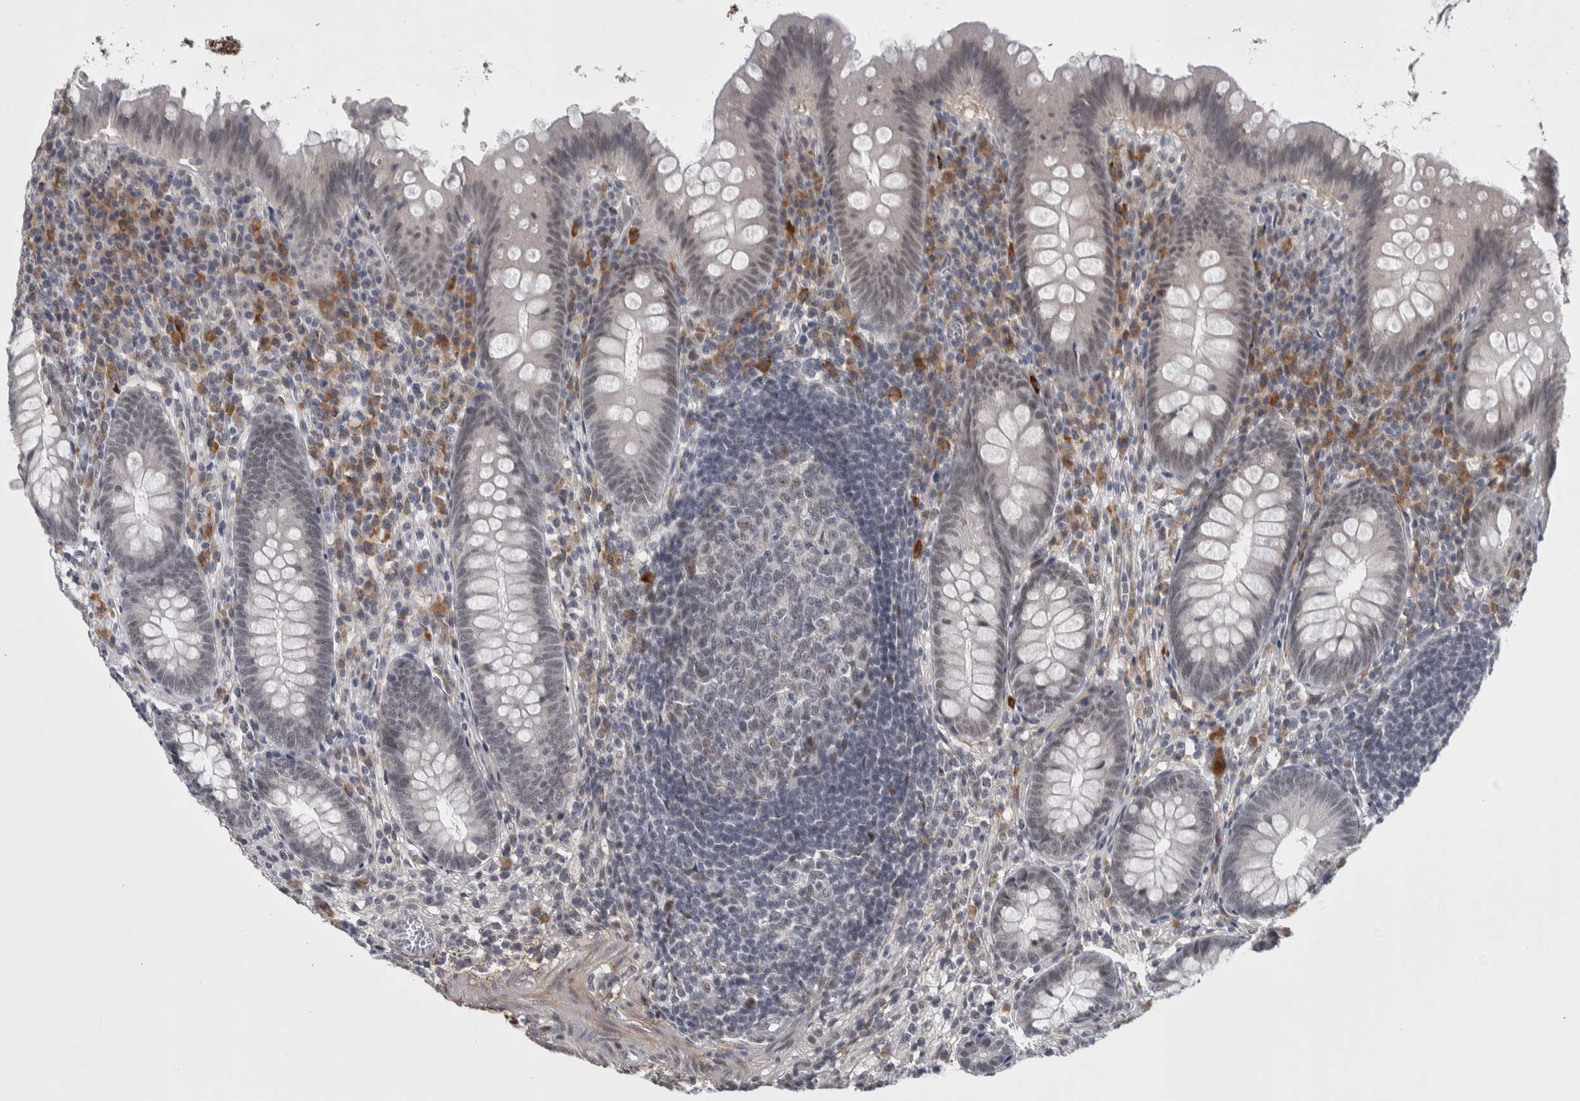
{"staining": {"intensity": "moderate", "quantity": "<25%", "location": "nuclear"}, "tissue": "appendix", "cell_type": "Glandular cells", "image_type": "normal", "snomed": [{"axis": "morphology", "description": "Normal tissue, NOS"}, {"axis": "topography", "description": "Appendix"}], "caption": "Immunohistochemistry (IHC) image of unremarkable appendix: human appendix stained using immunohistochemistry (IHC) displays low levels of moderate protein expression localized specifically in the nuclear of glandular cells, appearing as a nuclear brown color.", "gene": "ASPN", "patient": {"sex": "male", "age": 56}}